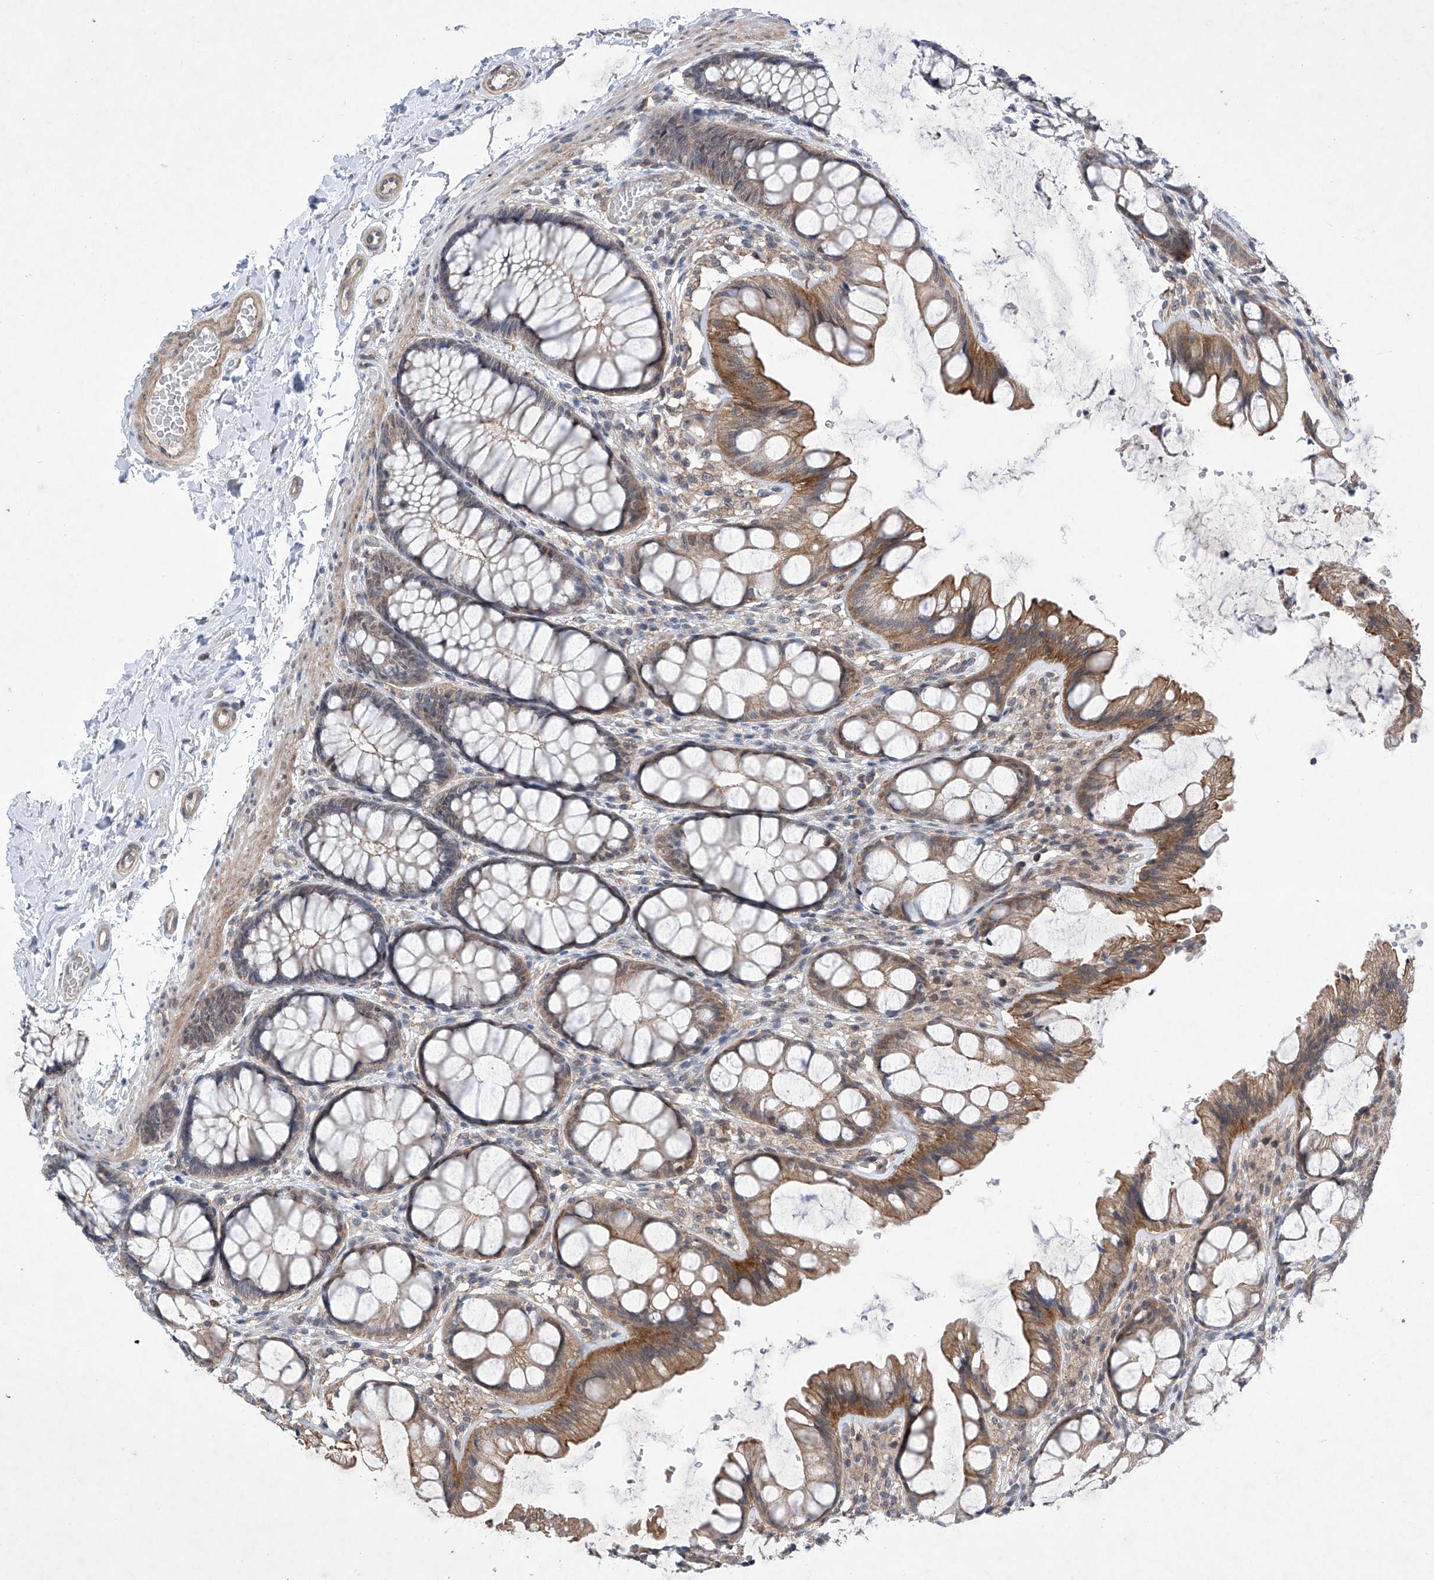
{"staining": {"intensity": "weak", "quantity": "25%-75%", "location": "cytoplasmic/membranous"}, "tissue": "colon", "cell_type": "Endothelial cells", "image_type": "normal", "snomed": [{"axis": "morphology", "description": "Normal tissue, NOS"}, {"axis": "topography", "description": "Colon"}], "caption": "Immunohistochemistry photomicrograph of unremarkable colon stained for a protein (brown), which displays low levels of weak cytoplasmic/membranous staining in approximately 25%-75% of endothelial cells.", "gene": "KIFC2", "patient": {"sex": "male", "age": 47}}